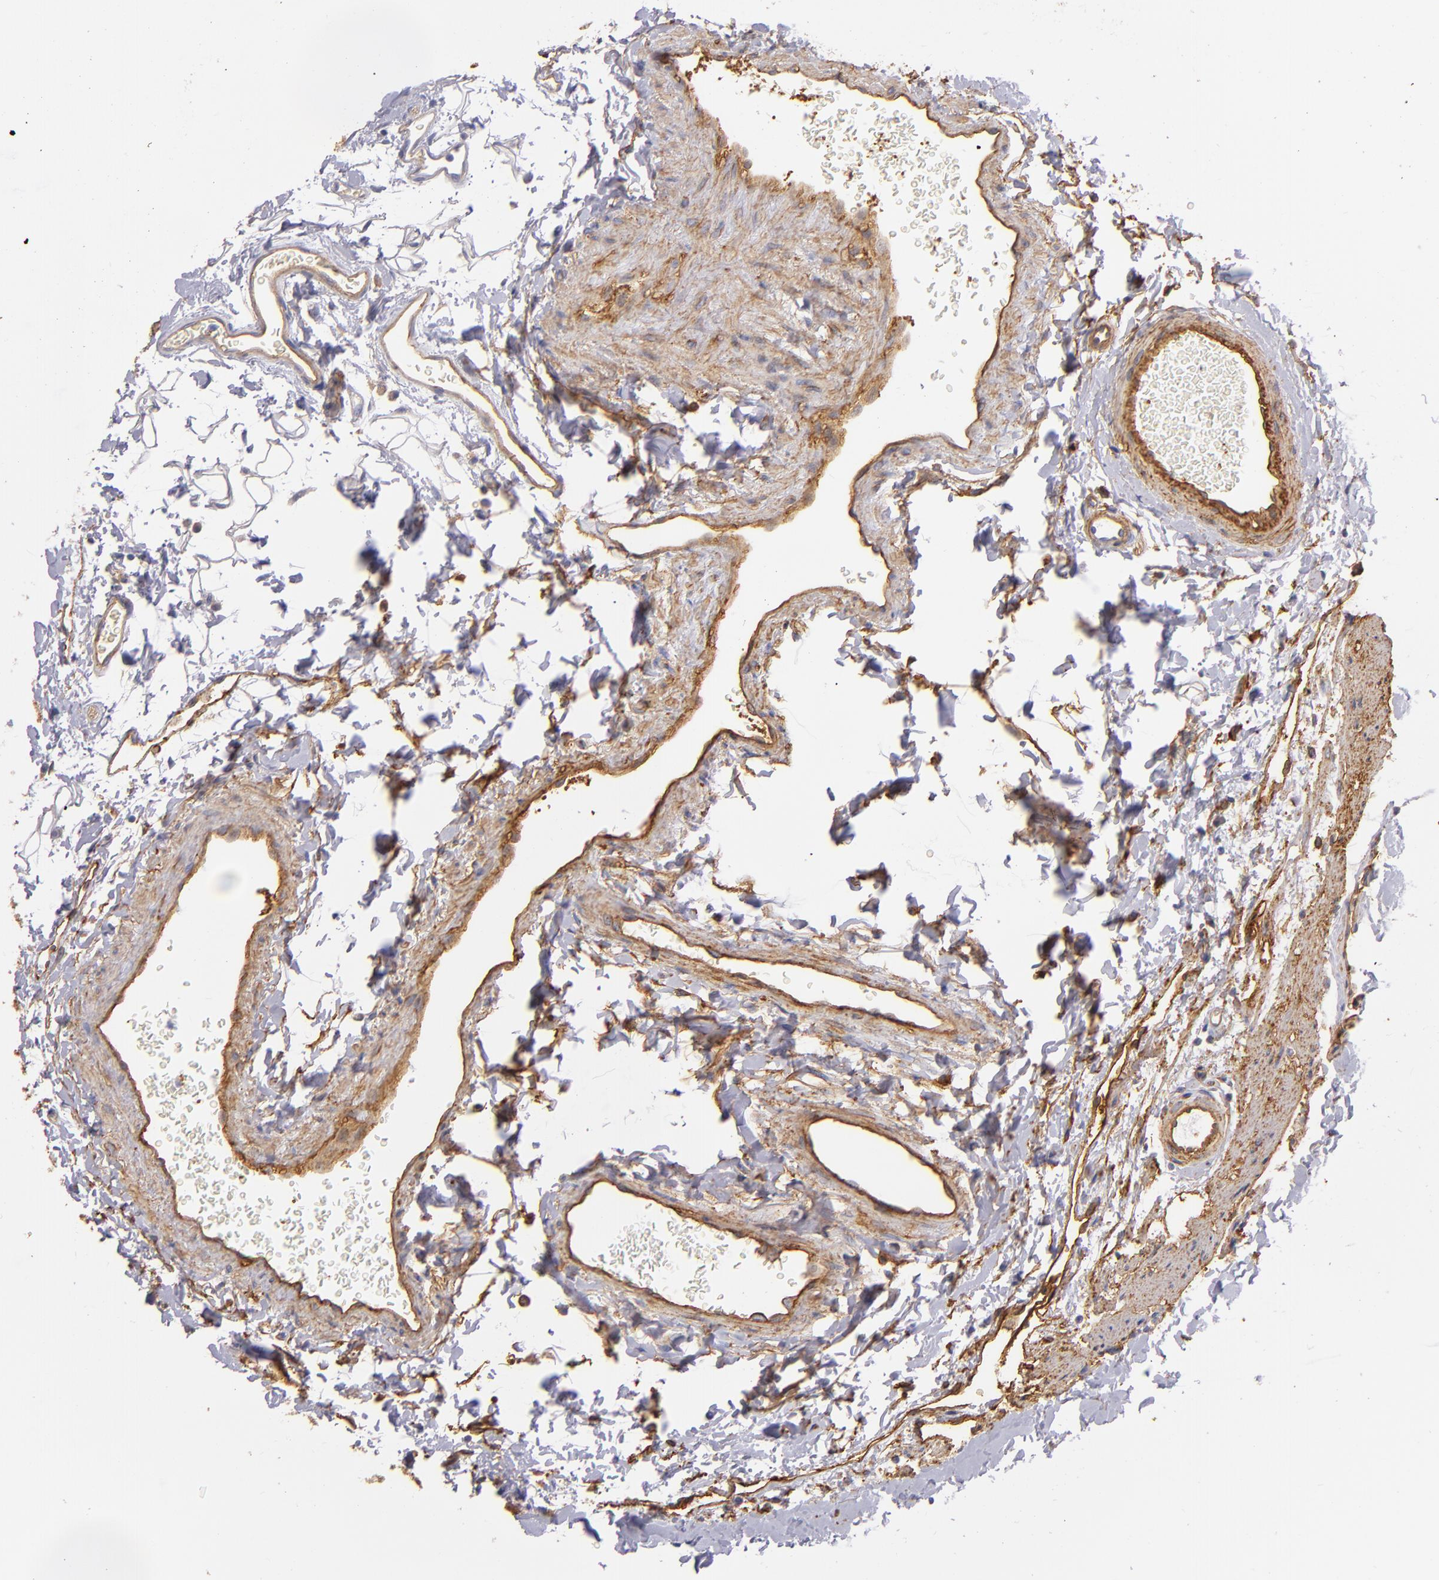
{"staining": {"intensity": "moderate", "quantity": "25%-75%", "location": "cytoplasmic/membranous"}, "tissue": "stomach", "cell_type": "Glandular cells", "image_type": "normal", "snomed": [{"axis": "morphology", "description": "Normal tissue, NOS"}, {"axis": "topography", "description": "Stomach, upper"}, {"axis": "topography", "description": "Stomach"}], "caption": "The immunohistochemical stain highlights moderate cytoplasmic/membranous positivity in glandular cells of normal stomach. Nuclei are stained in blue.", "gene": "CD151", "patient": {"sex": "male", "age": 76}}